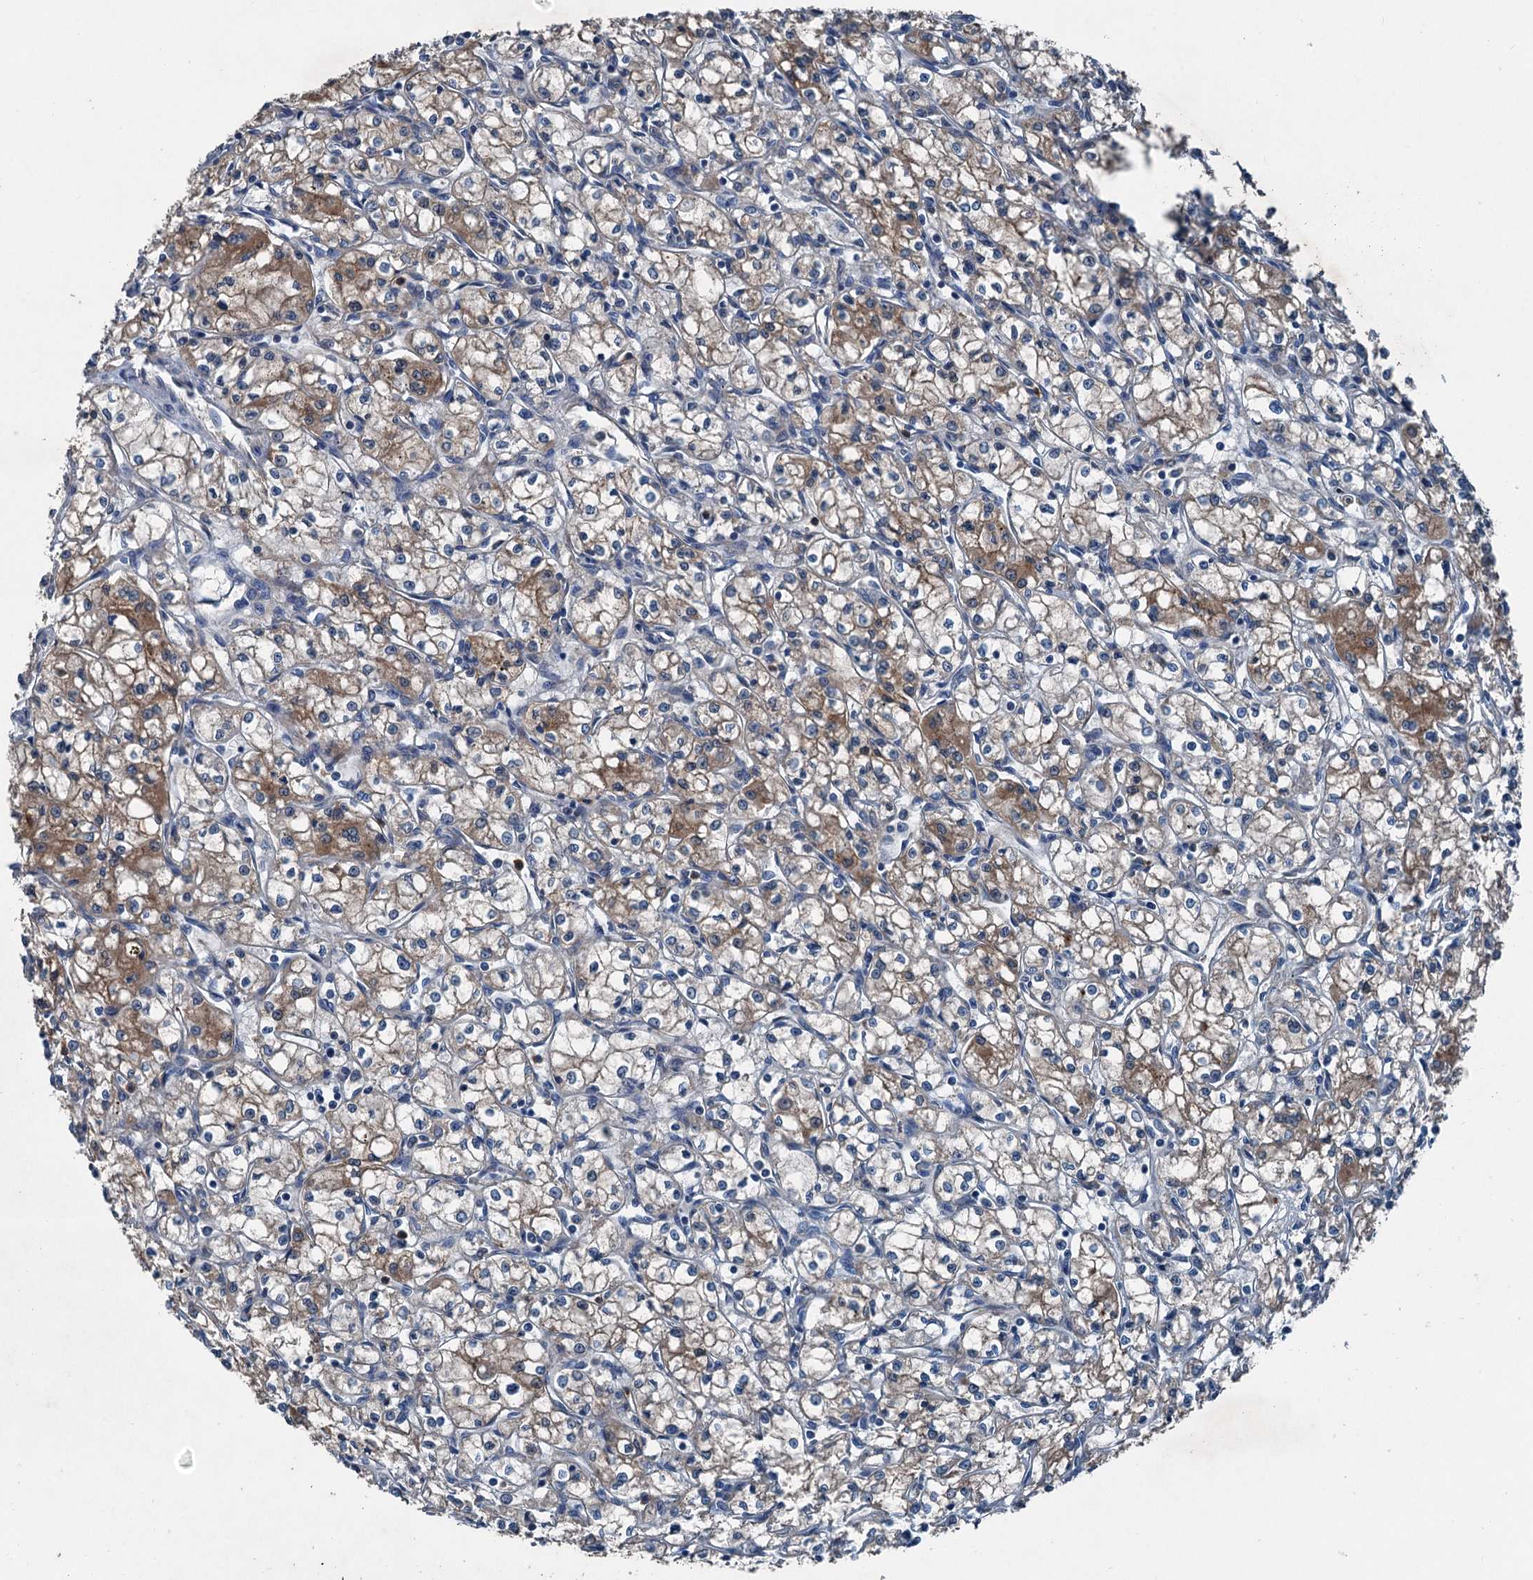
{"staining": {"intensity": "moderate", "quantity": "25%-75%", "location": "cytoplasmic/membranous"}, "tissue": "renal cancer", "cell_type": "Tumor cells", "image_type": "cancer", "snomed": [{"axis": "morphology", "description": "Adenocarcinoma, NOS"}, {"axis": "topography", "description": "Kidney"}], "caption": "Immunohistochemistry (IHC) of adenocarcinoma (renal) reveals medium levels of moderate cytoplasmic/membranous positivity in about 25%-75% of tumor cells.", "gene": "PDSS1", "patient": {"sex": "male", "age": 59}}